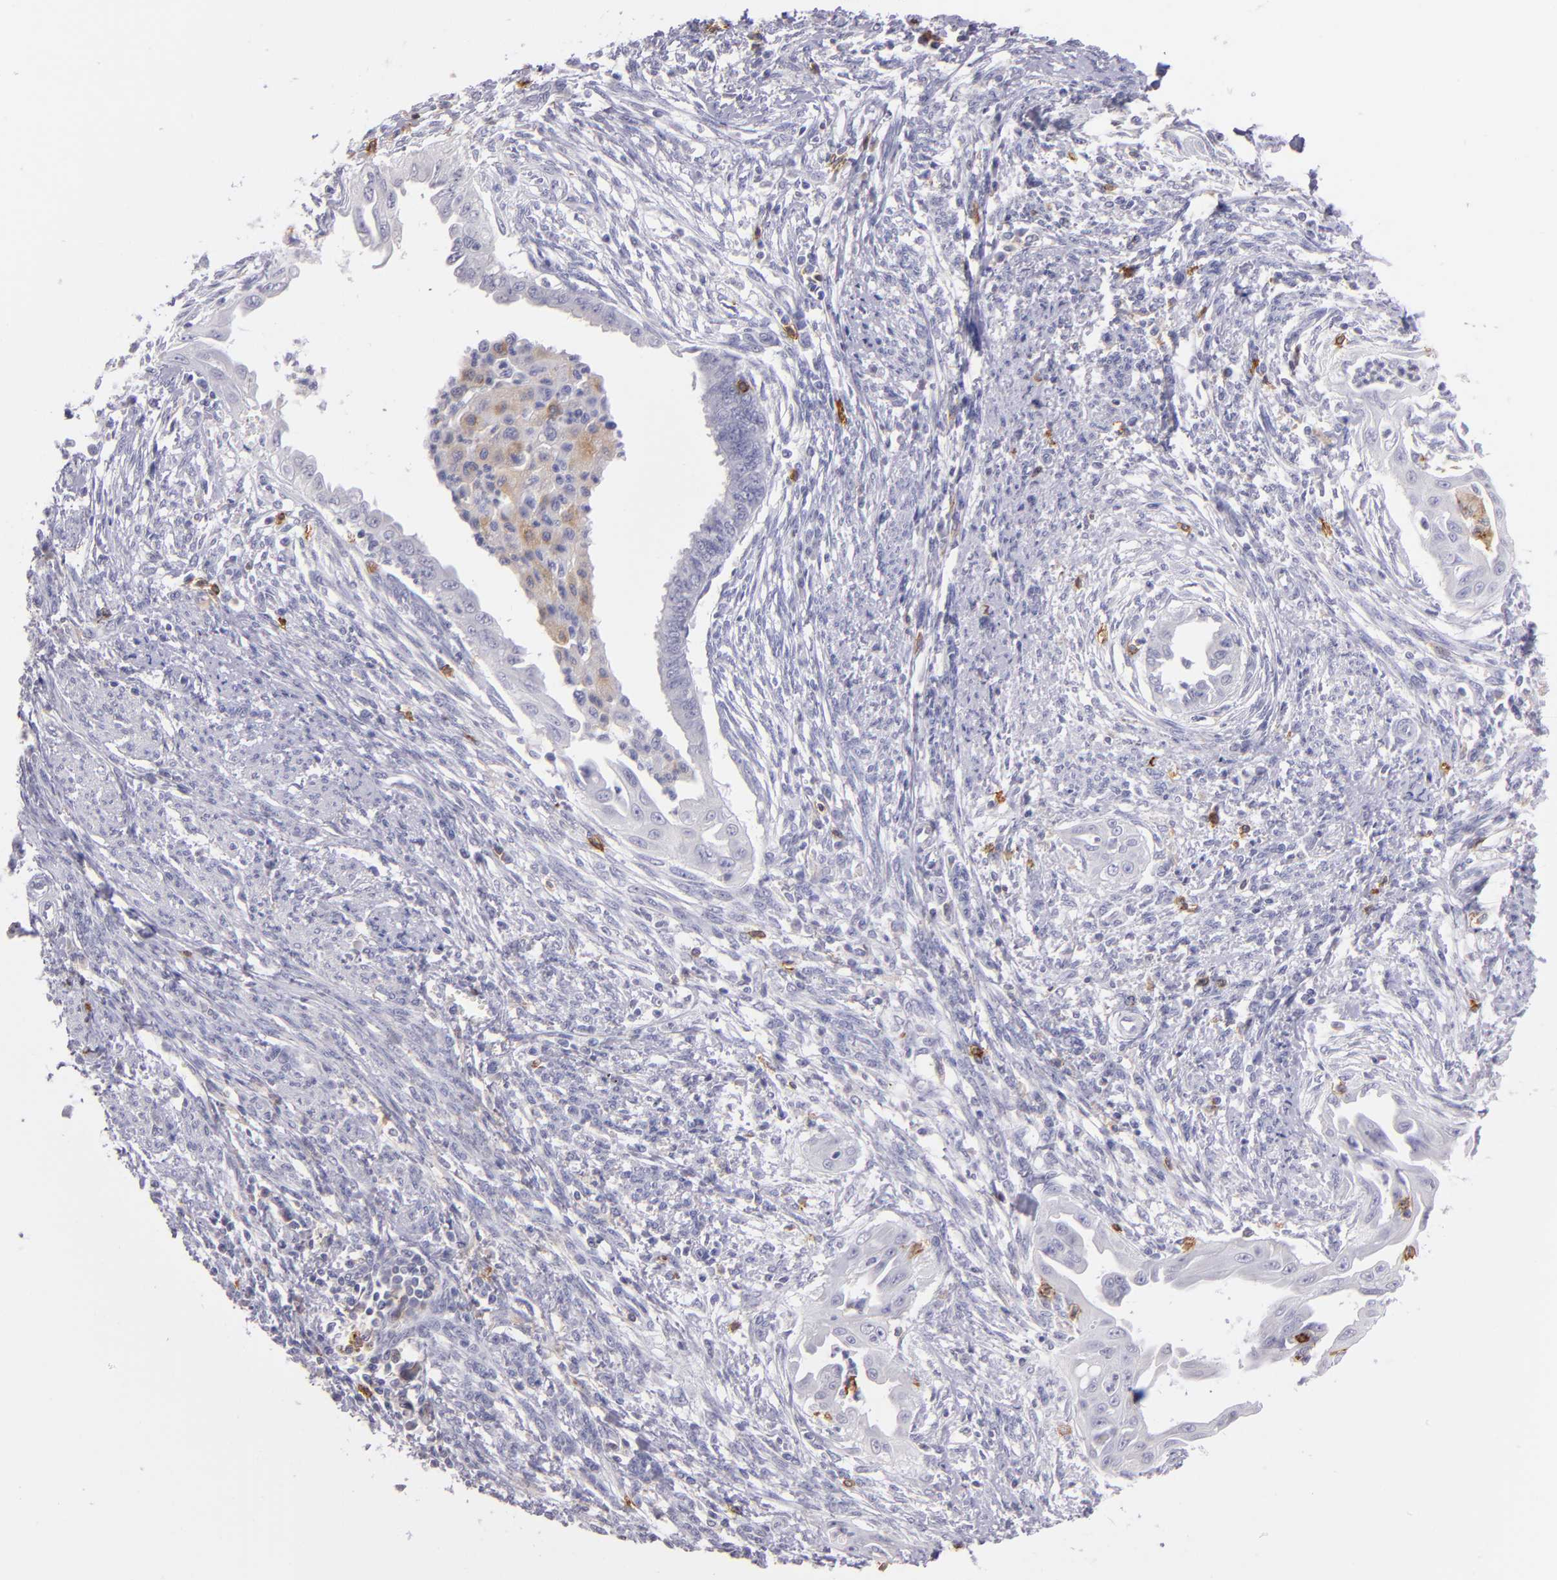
{"staining": {"intensity": "negative", "quantity": "none", "location": "none"}, "tissue": "endometrial cancer", "cell_type": "Tumor cells", "image_type": "cancer", "snomed": [{"axis": "morphology", "description": "Adenocarcinoma, NOS"}, {"axis": "topography", "description": "Endometrium"}], "caption": "The photomicrograph exhibits no staining of tumor cells in endometrial adenocarcinoma.", "gene": "IL2RA", "patient": {"sex": "female", "age": 66}}